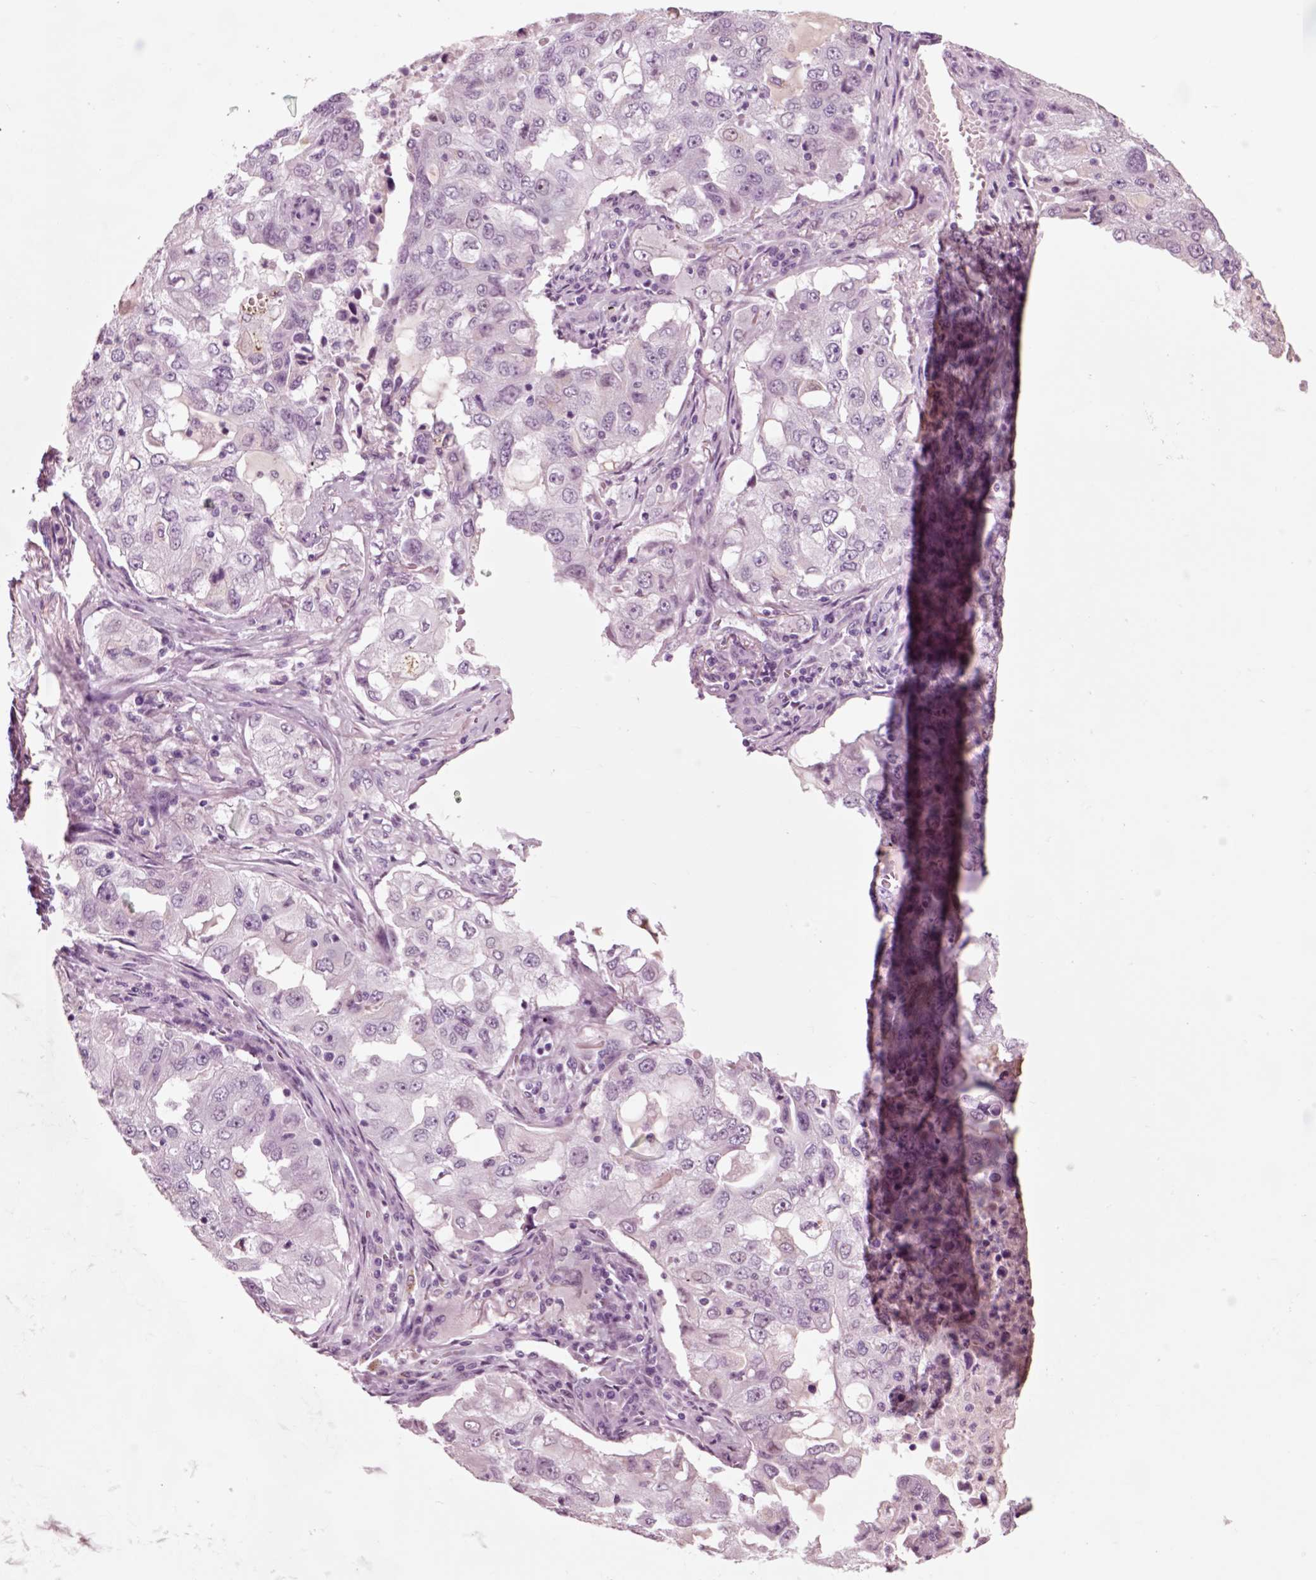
{"staining": {"intensity": "negative", "quantity": "none", "location": "none"}, "tissue": "lung cancer", "cell_type": "Tumor cells", "image_type": "cancer", "snomed": [{"axis": "morphology", "description": "Adenocarcinoma, NOS"}, {"axis": "topography", "description": "Lung"}], "caption": "Micrograph shows no significant protein staining in tumor cells of lung cancer (adenocarcinoma). Brightfield microscopy of immunohistochemistry (IHC) stained with DAB (brown) and hematoxylin (blue), captured at high magnification.", "gene": "CHGB", "patient": {"sex": "female", "age": 61}}